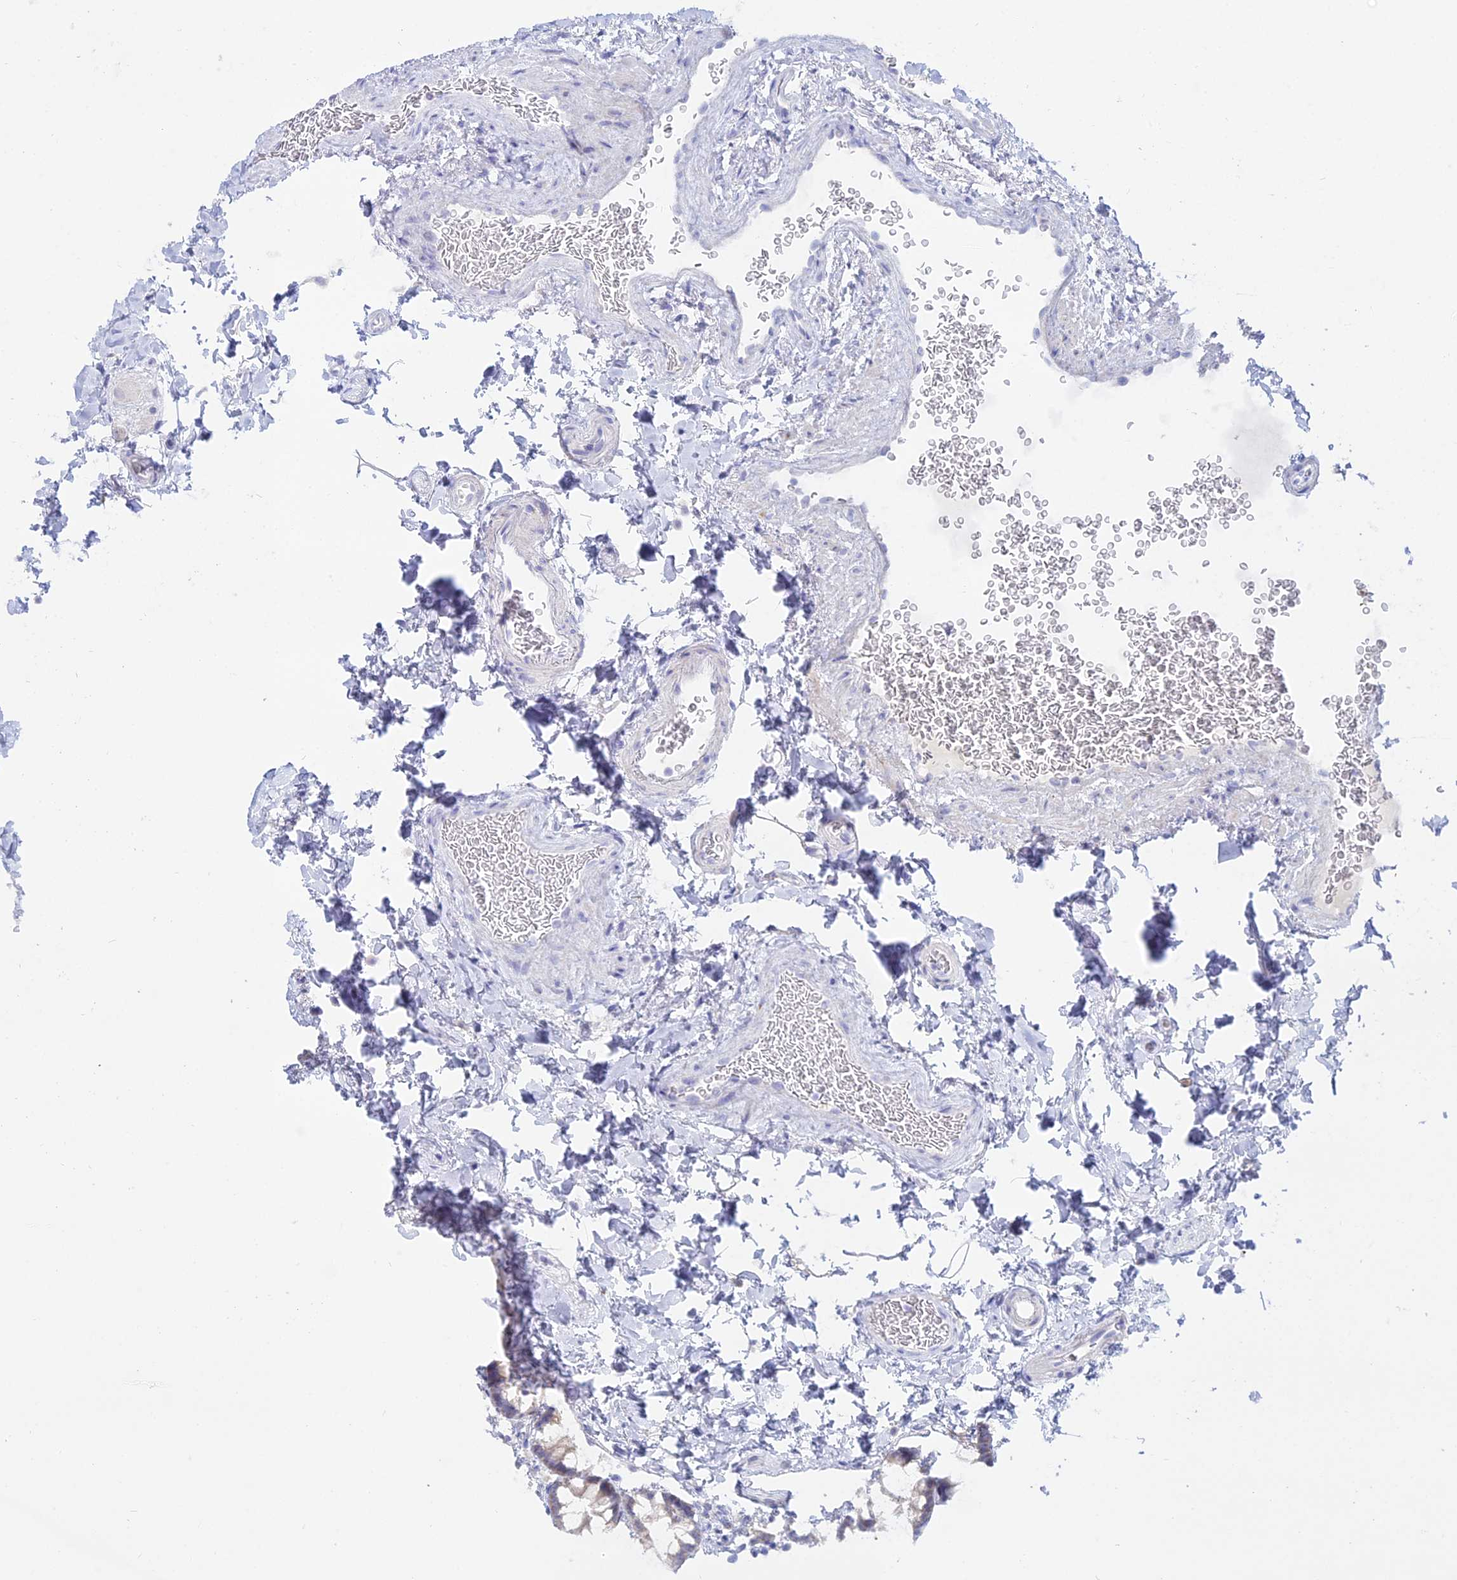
{"staining": {"intensity": "negative", "quantity": "none", "location": "none"}, "tissue": "colon", "cell_type": "Endothelial cells", "image_type": "normal", "snomed": [{"axis": "morphology", "description": "Normal tissue, NOS"}, {"axis": "topography", "description": "Colon"}], "caption": "Immunohistochemistry of unremarkable human colon reveals no expression in endothelial cells. (Brightfield microscopy of DAB (3,3'-diaminobenzidine) immunohistochemistry at high magnification).", "gene": "DHX34", "patient": {"sex": "female", "age": 82}}